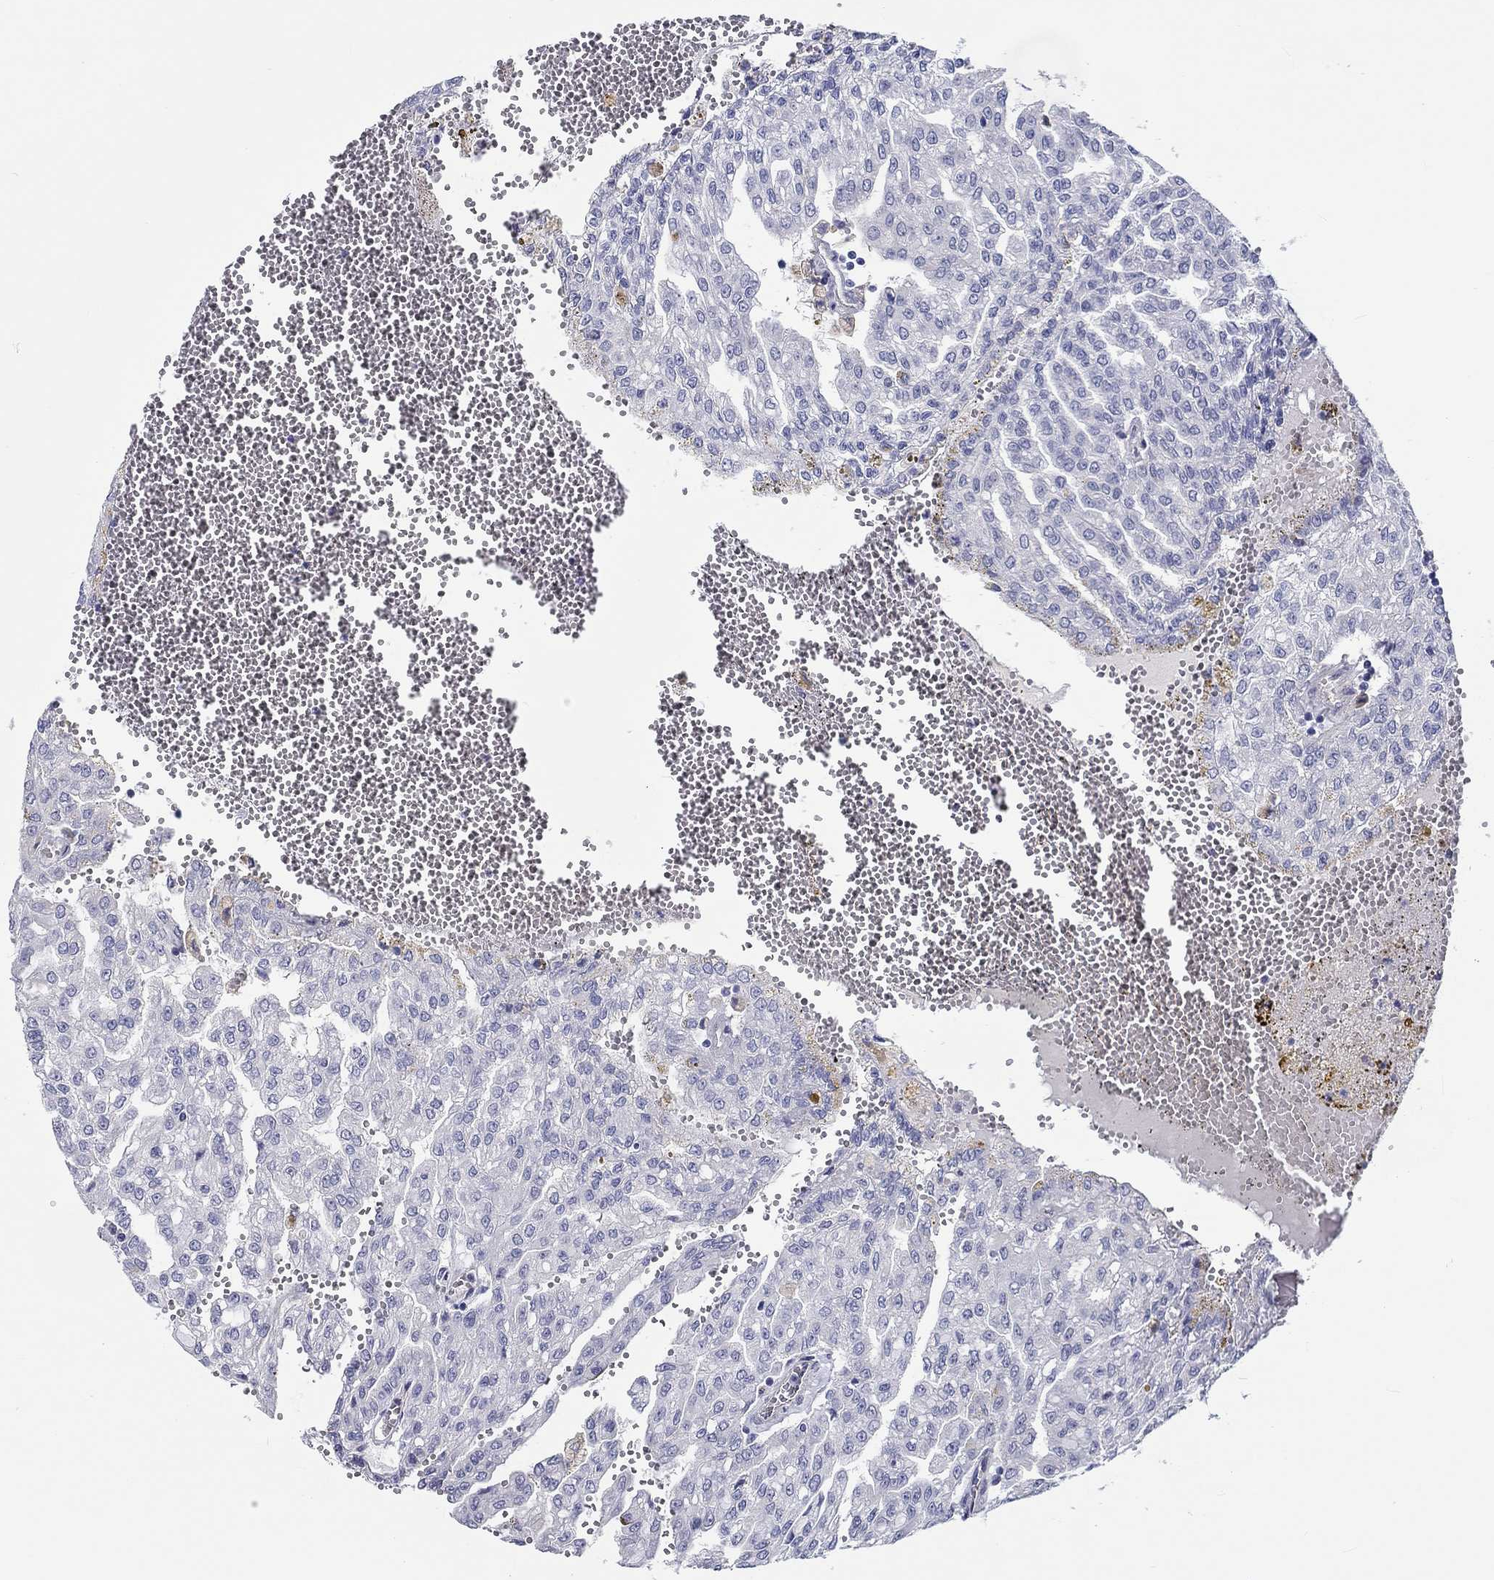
{"staining": {"intensity": "negative", "quantity": "none", "location": "none"}, "tissue": "renal cancer", "cell_type": "Tumor cells", "image_type": "cancer", "snomed": [{"axis": "morphology", "description": "Adenocarcinoma, NOS"}, {"axis": "topography", "description": "Kidney"}], "caption": "Immunohistochemistry (IHC) histopathology image of neoplastic tissue: human renal cancer stained with DAB displays no significant protein expression in tumor cells.", "gene": "CRYGD", "patient": {"sex": "male", "age": 63}}